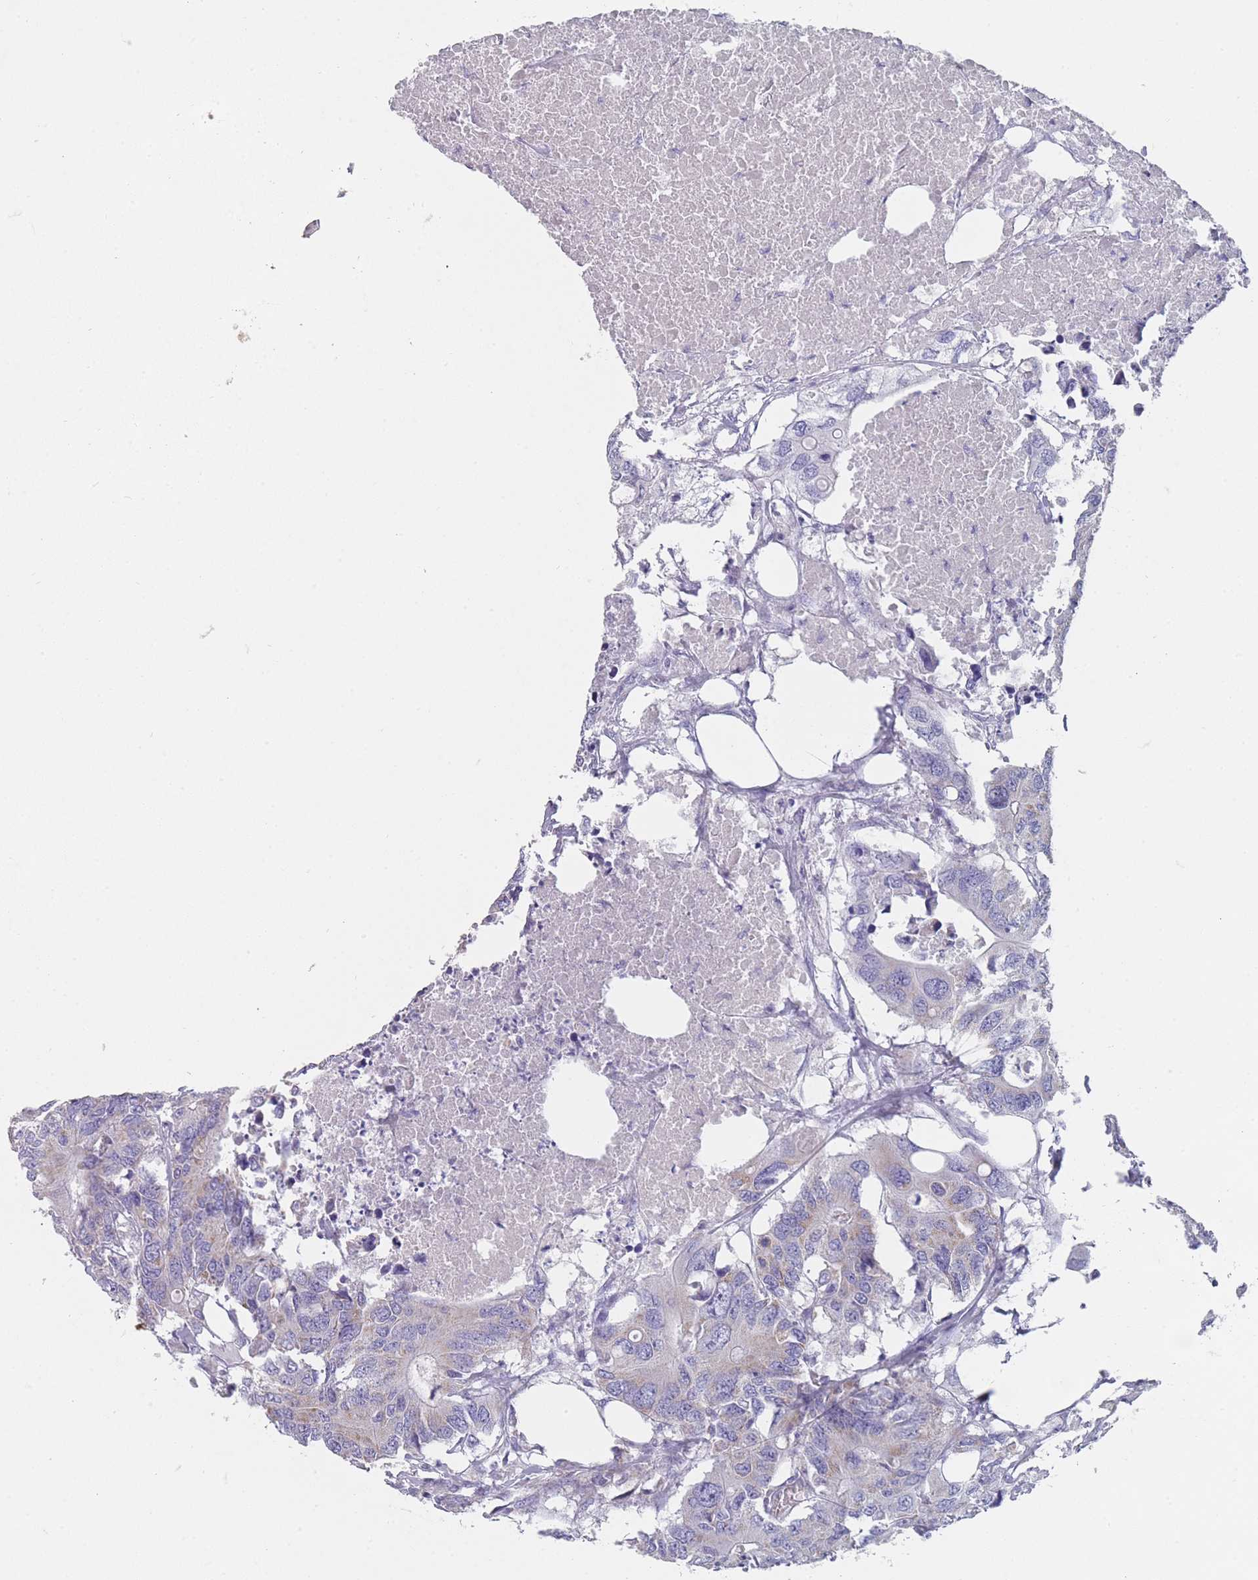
{"staining": {"intensity": "negative", "quantity": "none", "location": "none"}, "tissue": "colorectal cancer", "cell_type": "Tumor cells", "image_type": "cancer", "snomed": [{"axis": "morphology", "description": "Adenocarcinoma, NOS"}, {"axis": "topography", "description": "Colon"}], "caption": "The micrograph shows no staining of tumor cells in colorectal adenocarcinoma. (Brightfield microscopy of DAB IHC at high magnification).", "gene": "MRPS14", "patient": {"sex": "male", "age": 71}}